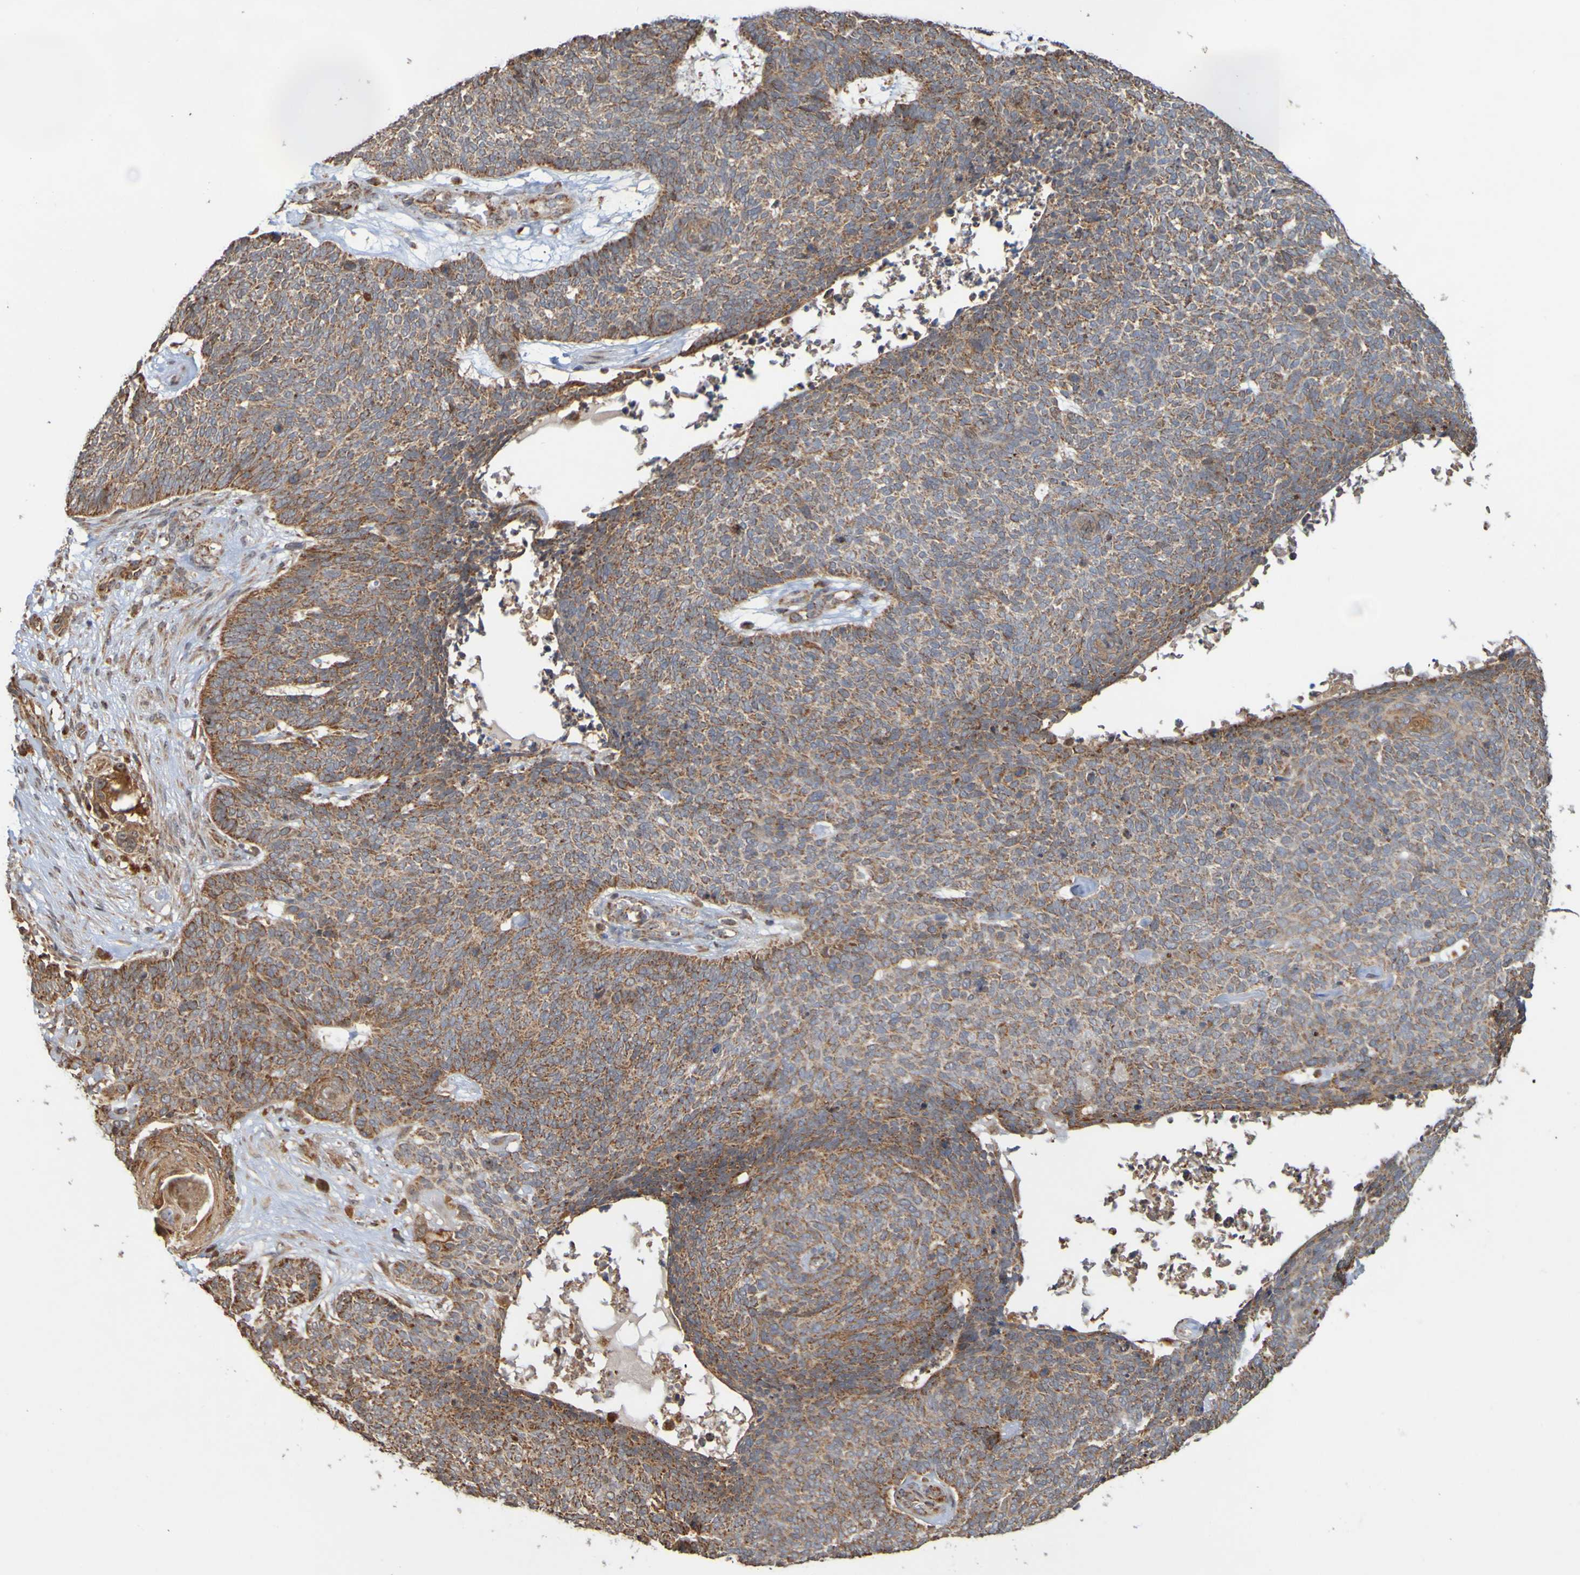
{"staining": {"intensity": "moderate", "quantity": ">75%", "location": "cytoplasmic/membranous"}, "tissue": "skin cancer", "cell_type": "Tumor cells", "image_type": "cancer", "snomed": [{"axis": "morphology", "description": "Basal cell carcinoma"}, {"axis": "topography", "description": "Skin"}], "caption": "This is an image of IHC staining of skin cancer, which shows moderate expression in the cytoplasmic/membranous of tumor cells.", "gene": "TMBIM1", "patient": {"sex": "female", "age": 84}}